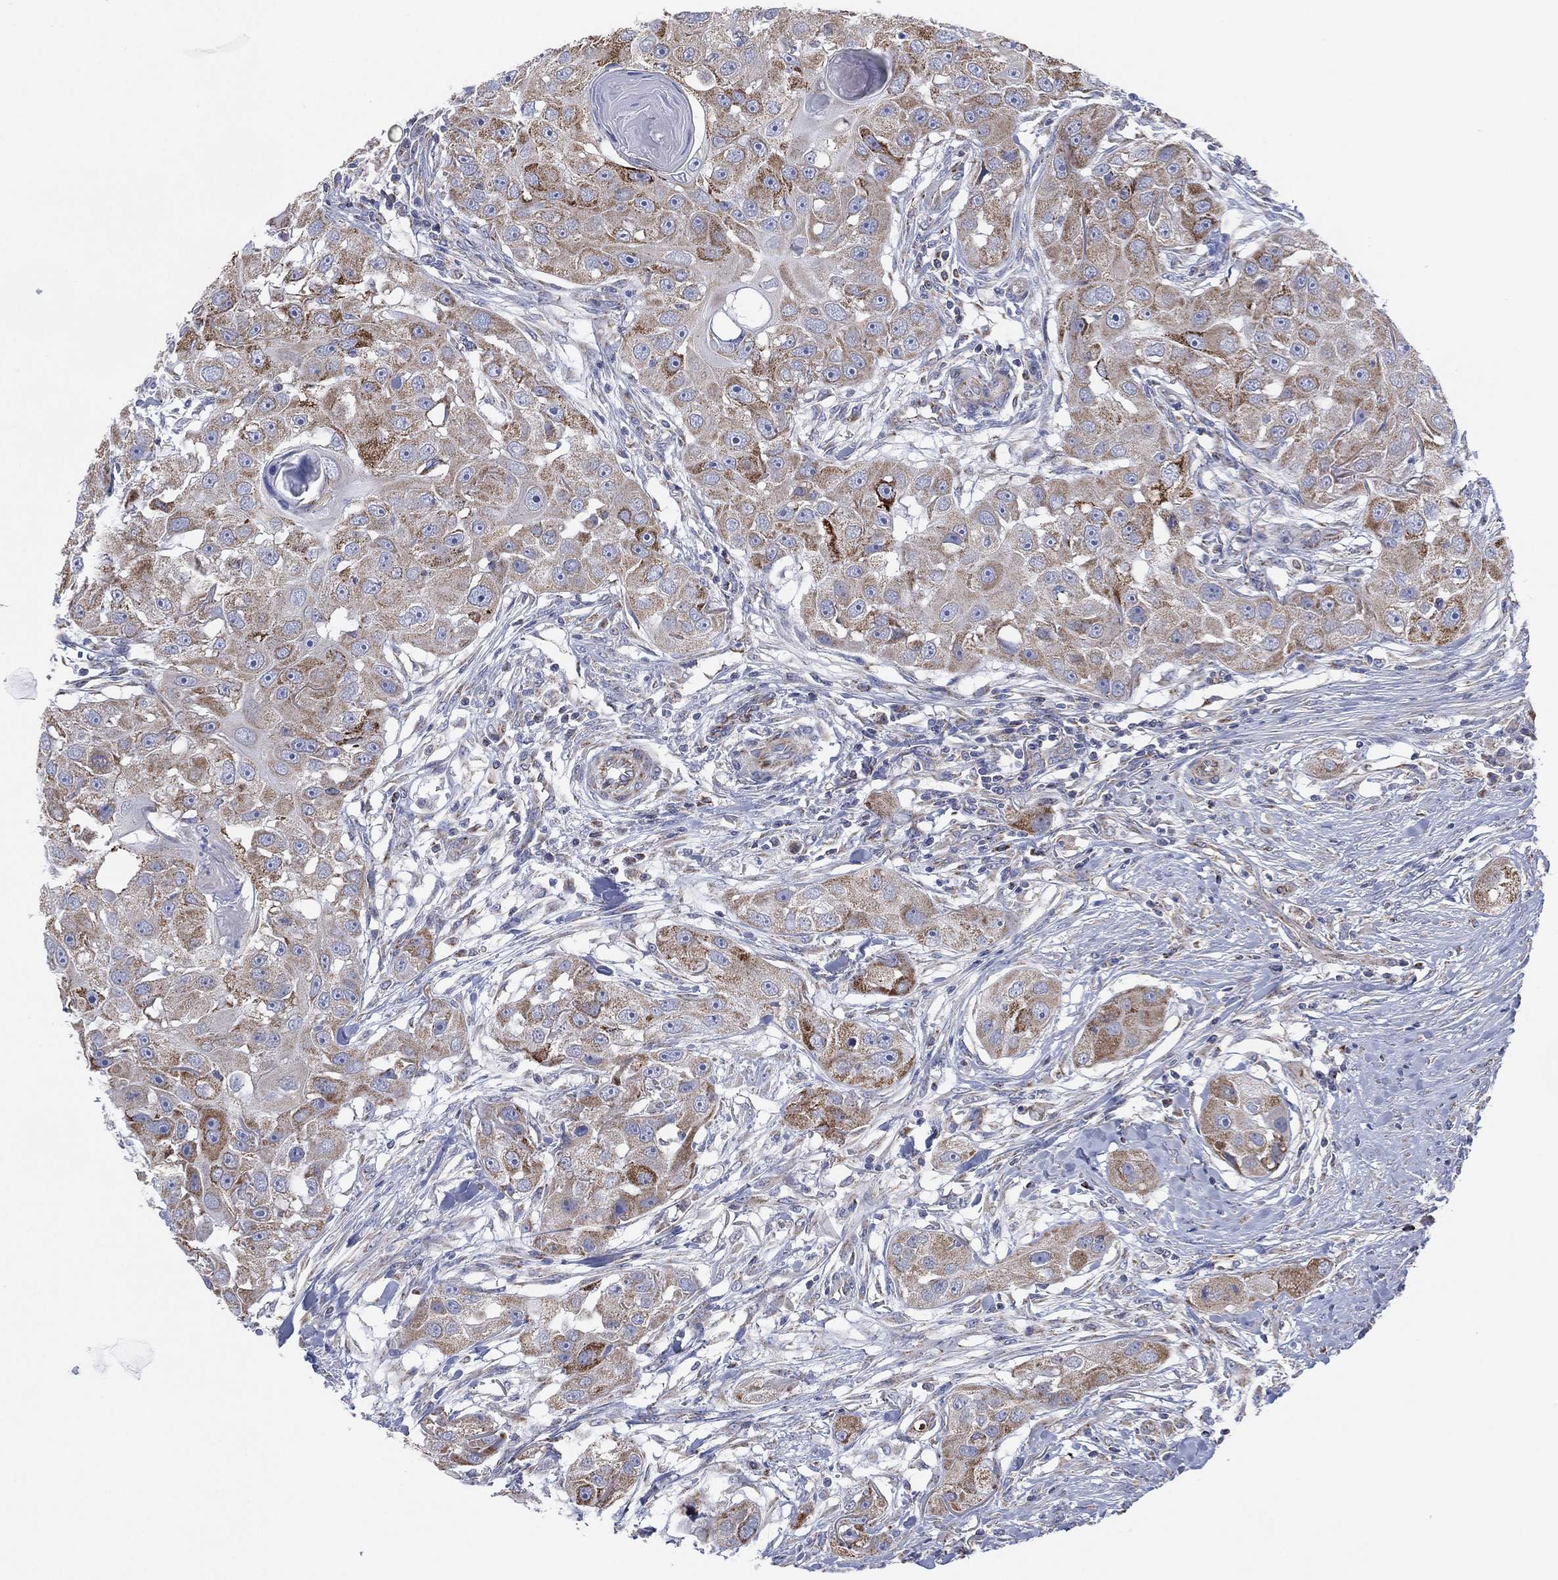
{"staining": {"intensity": "moderate", "quantity": ">75%", "location": "cytoplasmic/membranous"}, "tissue": "head and neck cancer", "cell_type": "Tumor cells", "image_type": "cancer", "snomed": [{"axis": "morphology", "description": "Squamous cell carcinoma, NOS"}, {"axis": "topography", "description": "Head-Neck"}], "caption": "Head and neck cancer stained for a protein (brown) shows moderate cytoplasmic/membranous positive positivity in approximately >75% of tumor cells.", "gene": "INA", "patient": {"sex": "male", "age": 51}}